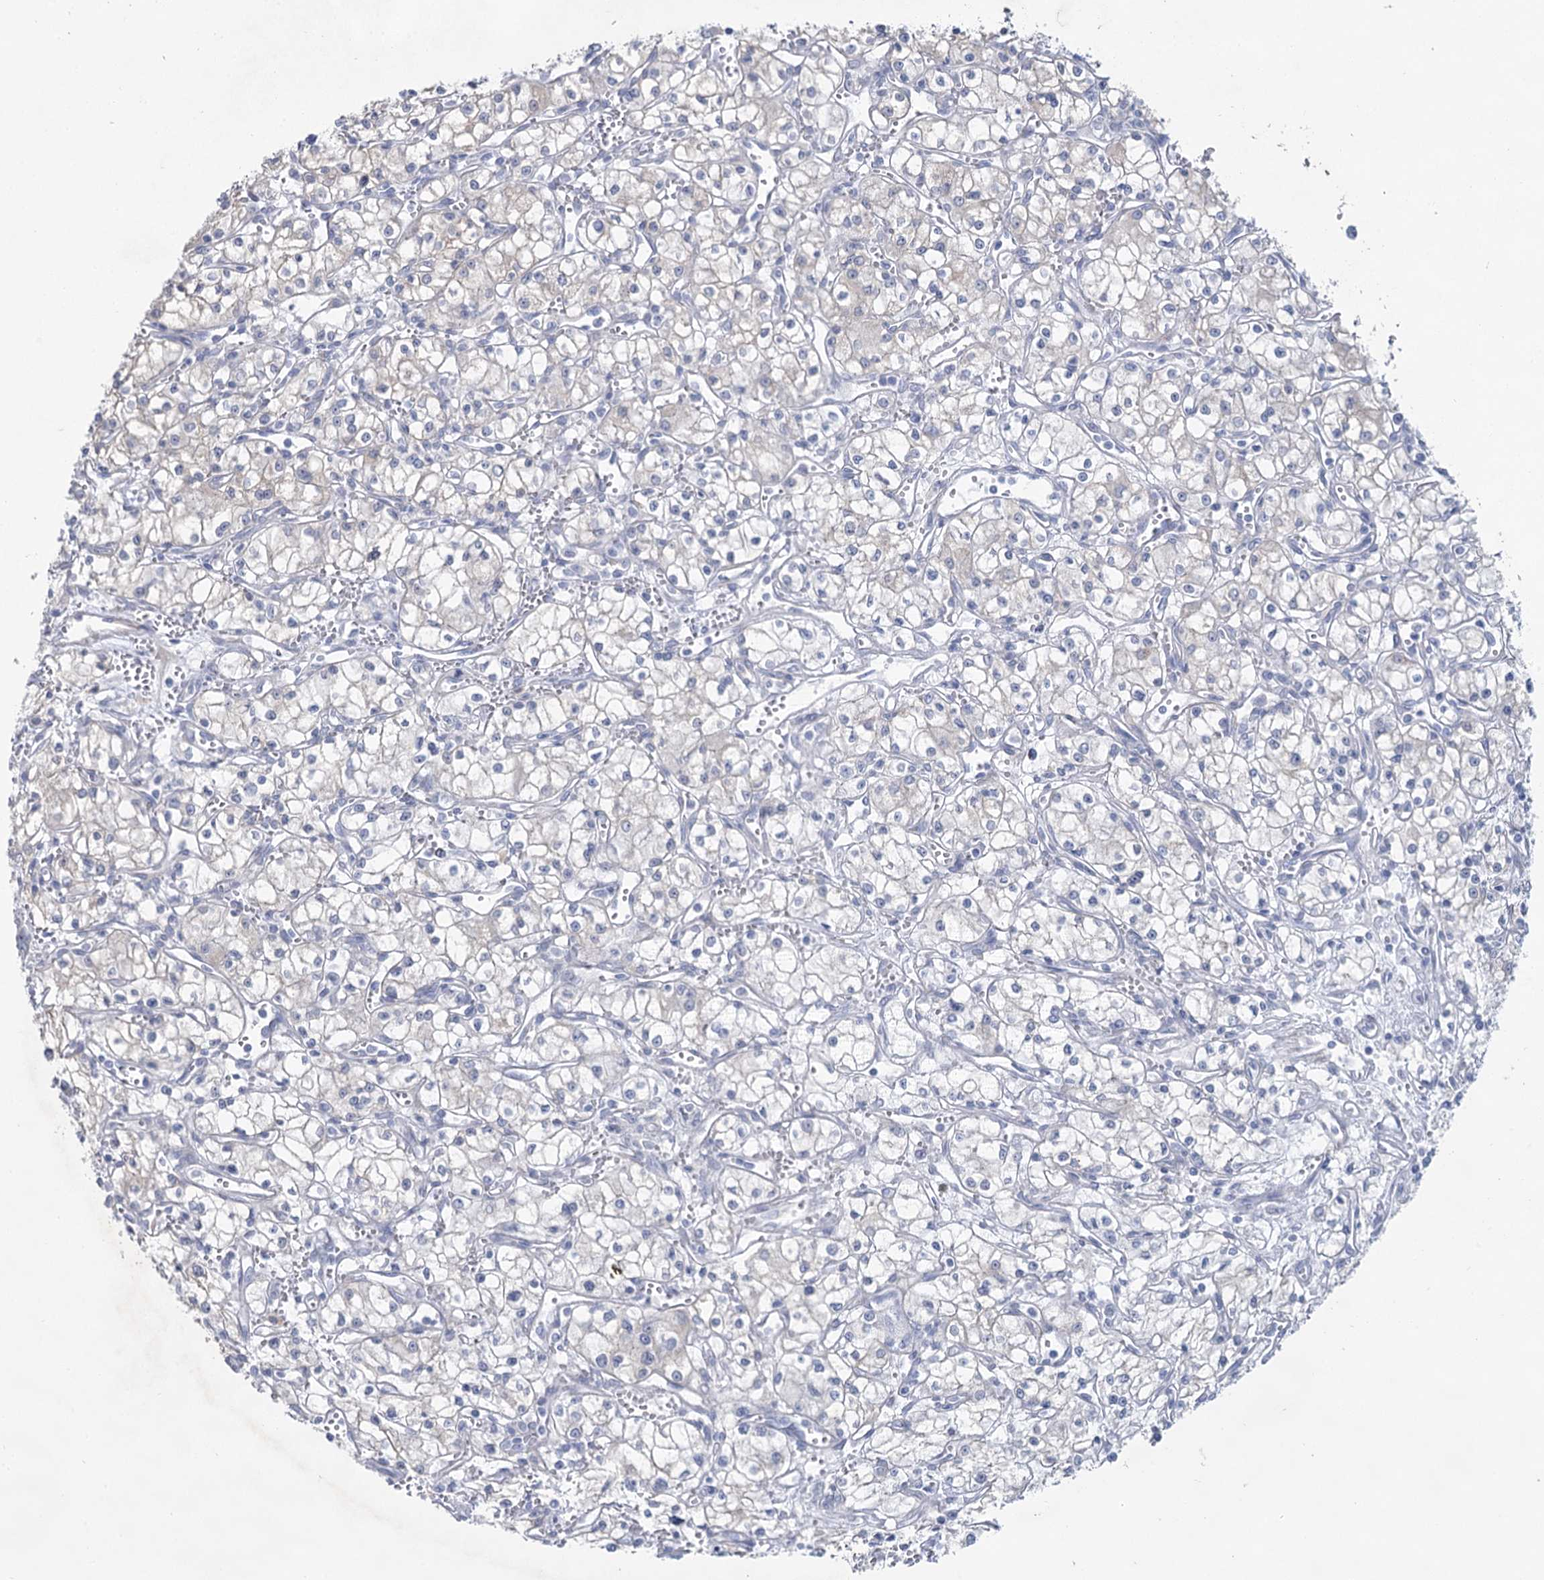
{"staining": {"intensity": "negative", "quantity": "none", "location": "none"}, "tissue": "renal cancer", "cell_type": "Tumor cells", "image_type": "cancer", "snomed": [{"axis": "morphology", "description": "Adenocarcinoma, NOS"}, {"axis": "topography", "description": "Kidney"}], "caption": "IHC of human adenocarcinoma (renal) displays no expression in tumor cells.", "gene": "CCDC88A", "patient": {"sex": "male", "age": 59}}